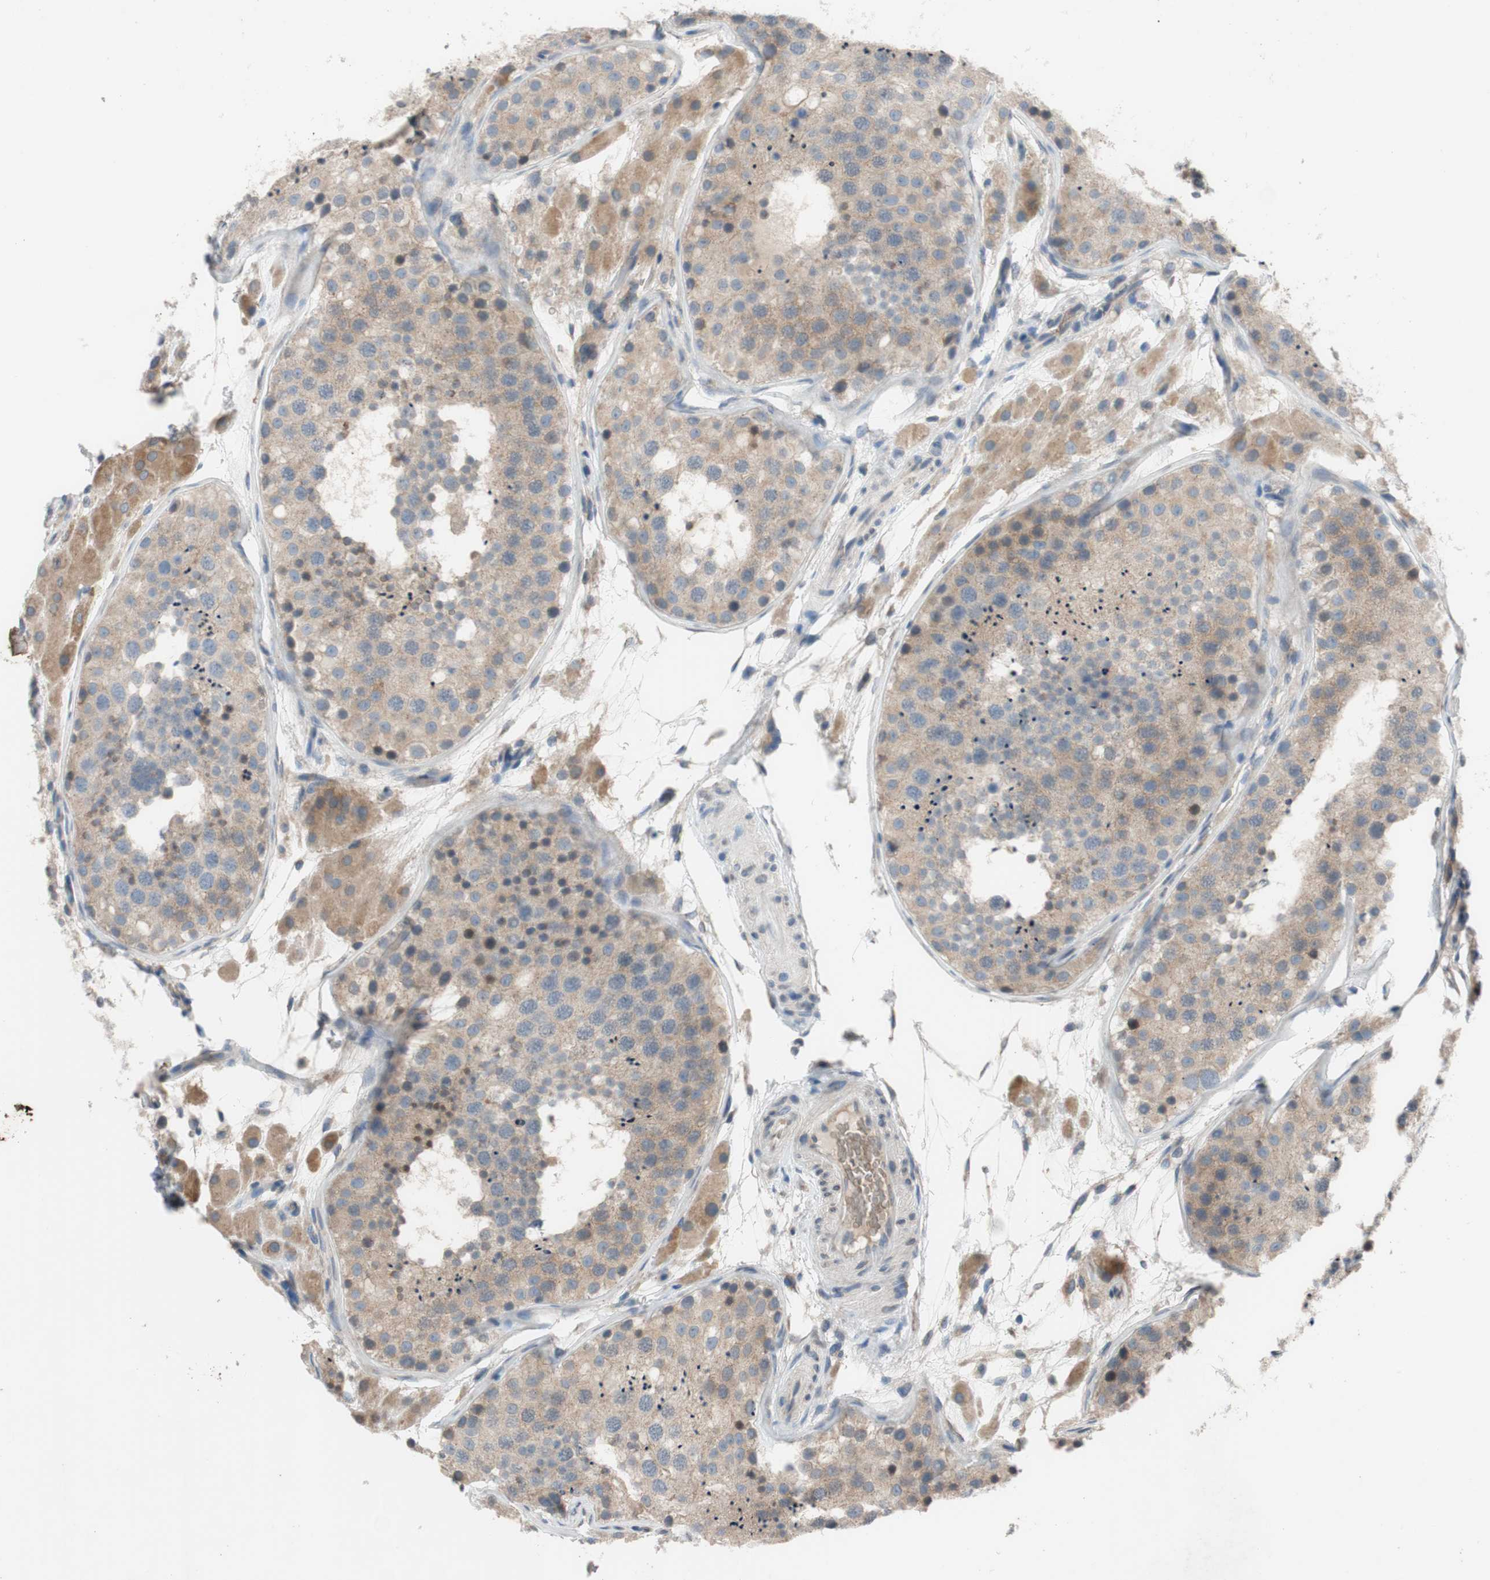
{"staining": {"intensity": "weak", "quantity": ">75%", "location": "cytoplasmic/membranous,nuclear"}, "tissue": "testis", "cell_type": "Cells in seminiferous ducts", "image_type": "normal", "snomed": [{"axis": "morphology", "description": "Normal tissue, NOS"}, {"axis": "topography", "description": "Testis"}], "caption": "Brown immunohistochemical staining in unremarkable human testis shows weak cytoplasmic/membranous,nuclear positivity in about >75% of cells in seminiferous ducts. The protein of interest is stained brown, and the nuclei are stained in blue (DAB (3,3'-diaminobenzidine) IHC with brightfield microscopy, high magnification).", "gene": "ADD2", "patient": {"sex": "male", "age": 26}}